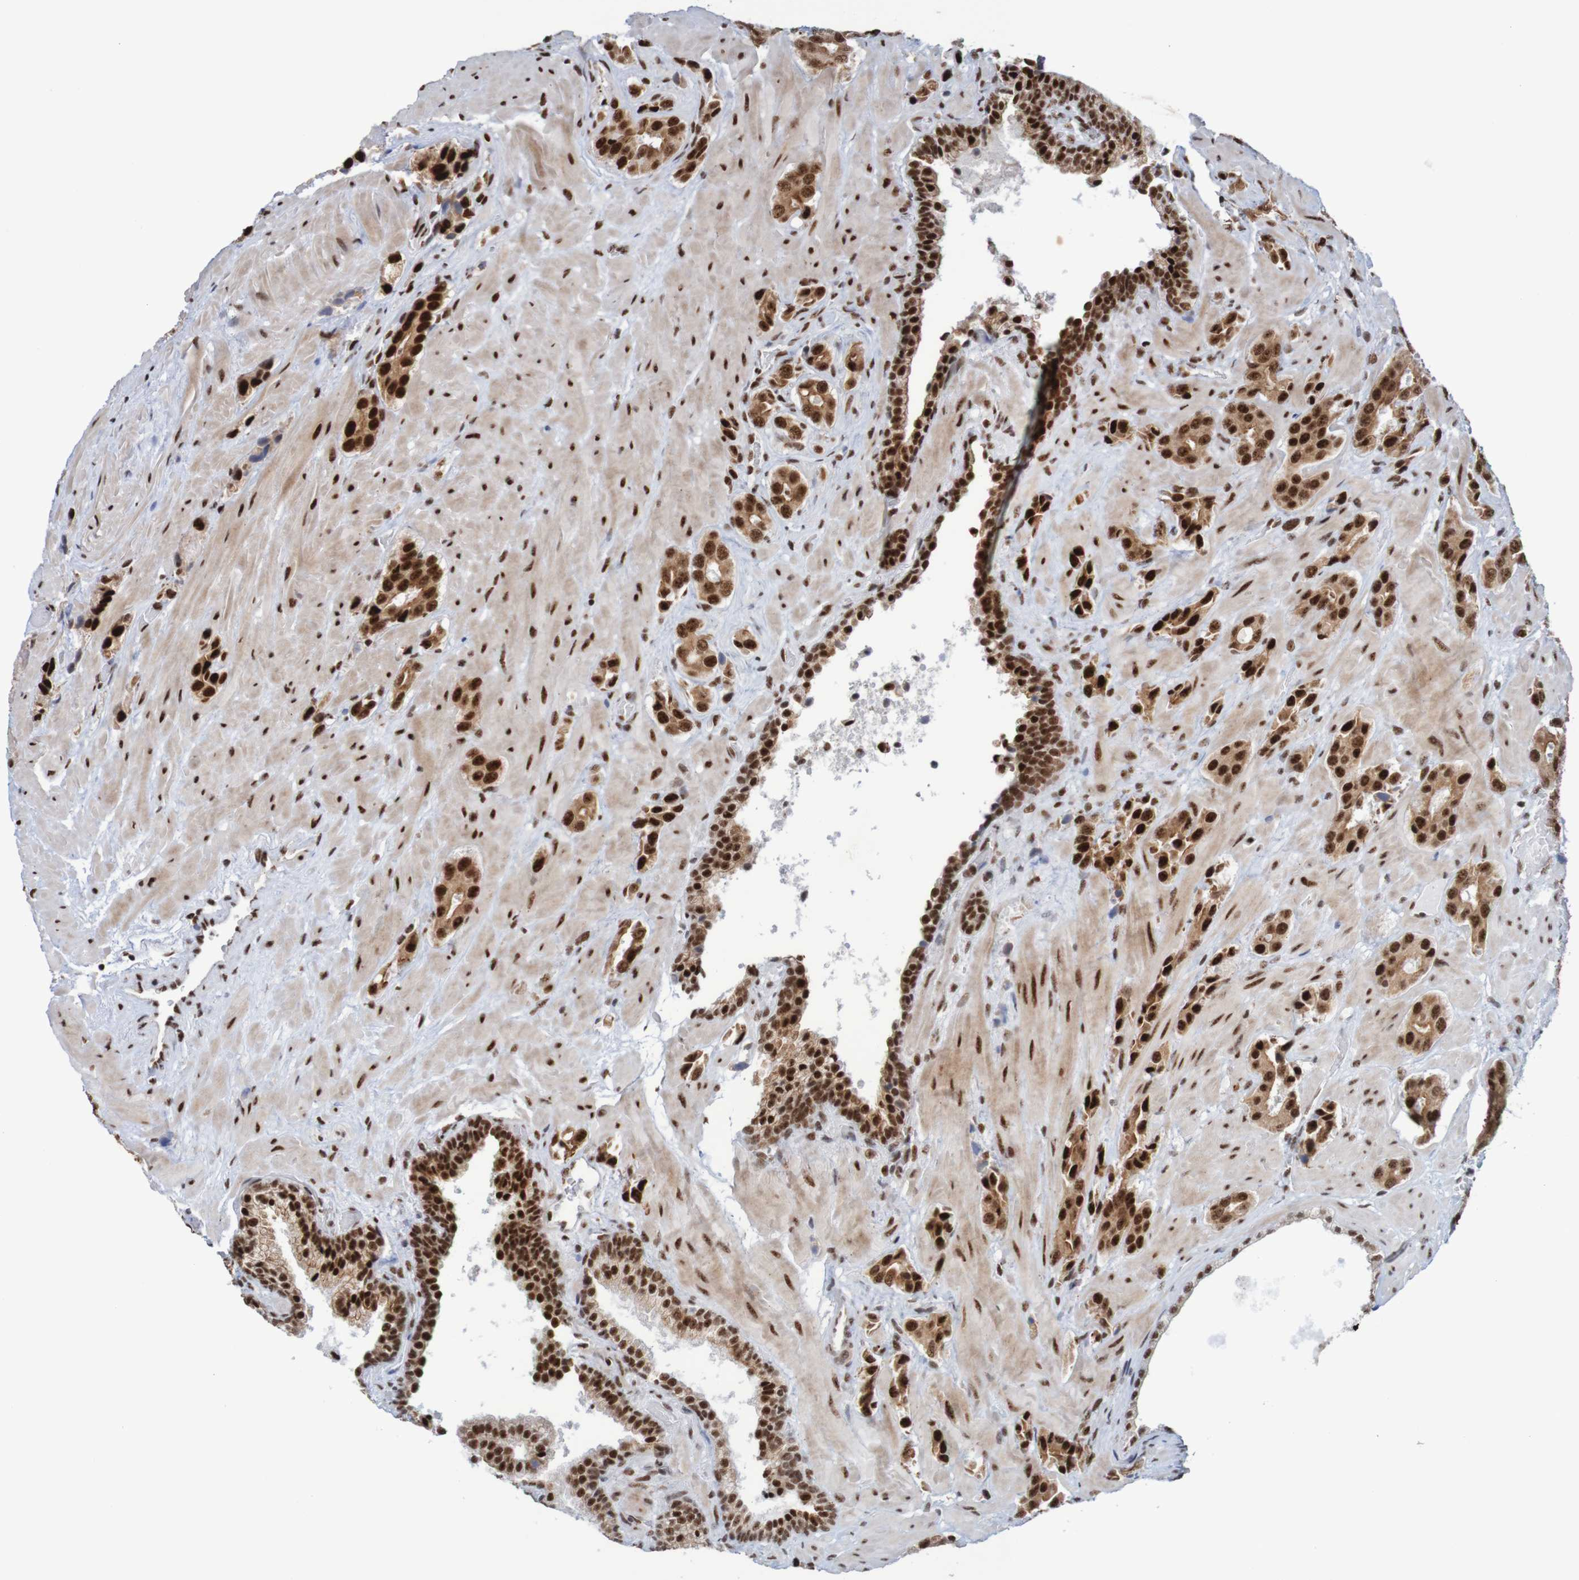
{"staining": {"intensity": "strong", "quantity": ">75%", "location": "nuclear"}, "tissue": "prostate cancer", "cell_type": "Tumor cells", "image_type": "cancer", "snomed": [{"axis": "morphology", "description": "Adenocarcinoma, High grade"}, {"axis": "topography", "description": "Prostate"}], "caption": "There is high levels of strong nuclear staining in tumor cells of prostate cancer, as demonstrated by immunohistochemical staining (brown color).", "gene": "THRAP3", "patient": {"sex": "male", "age": 64}}